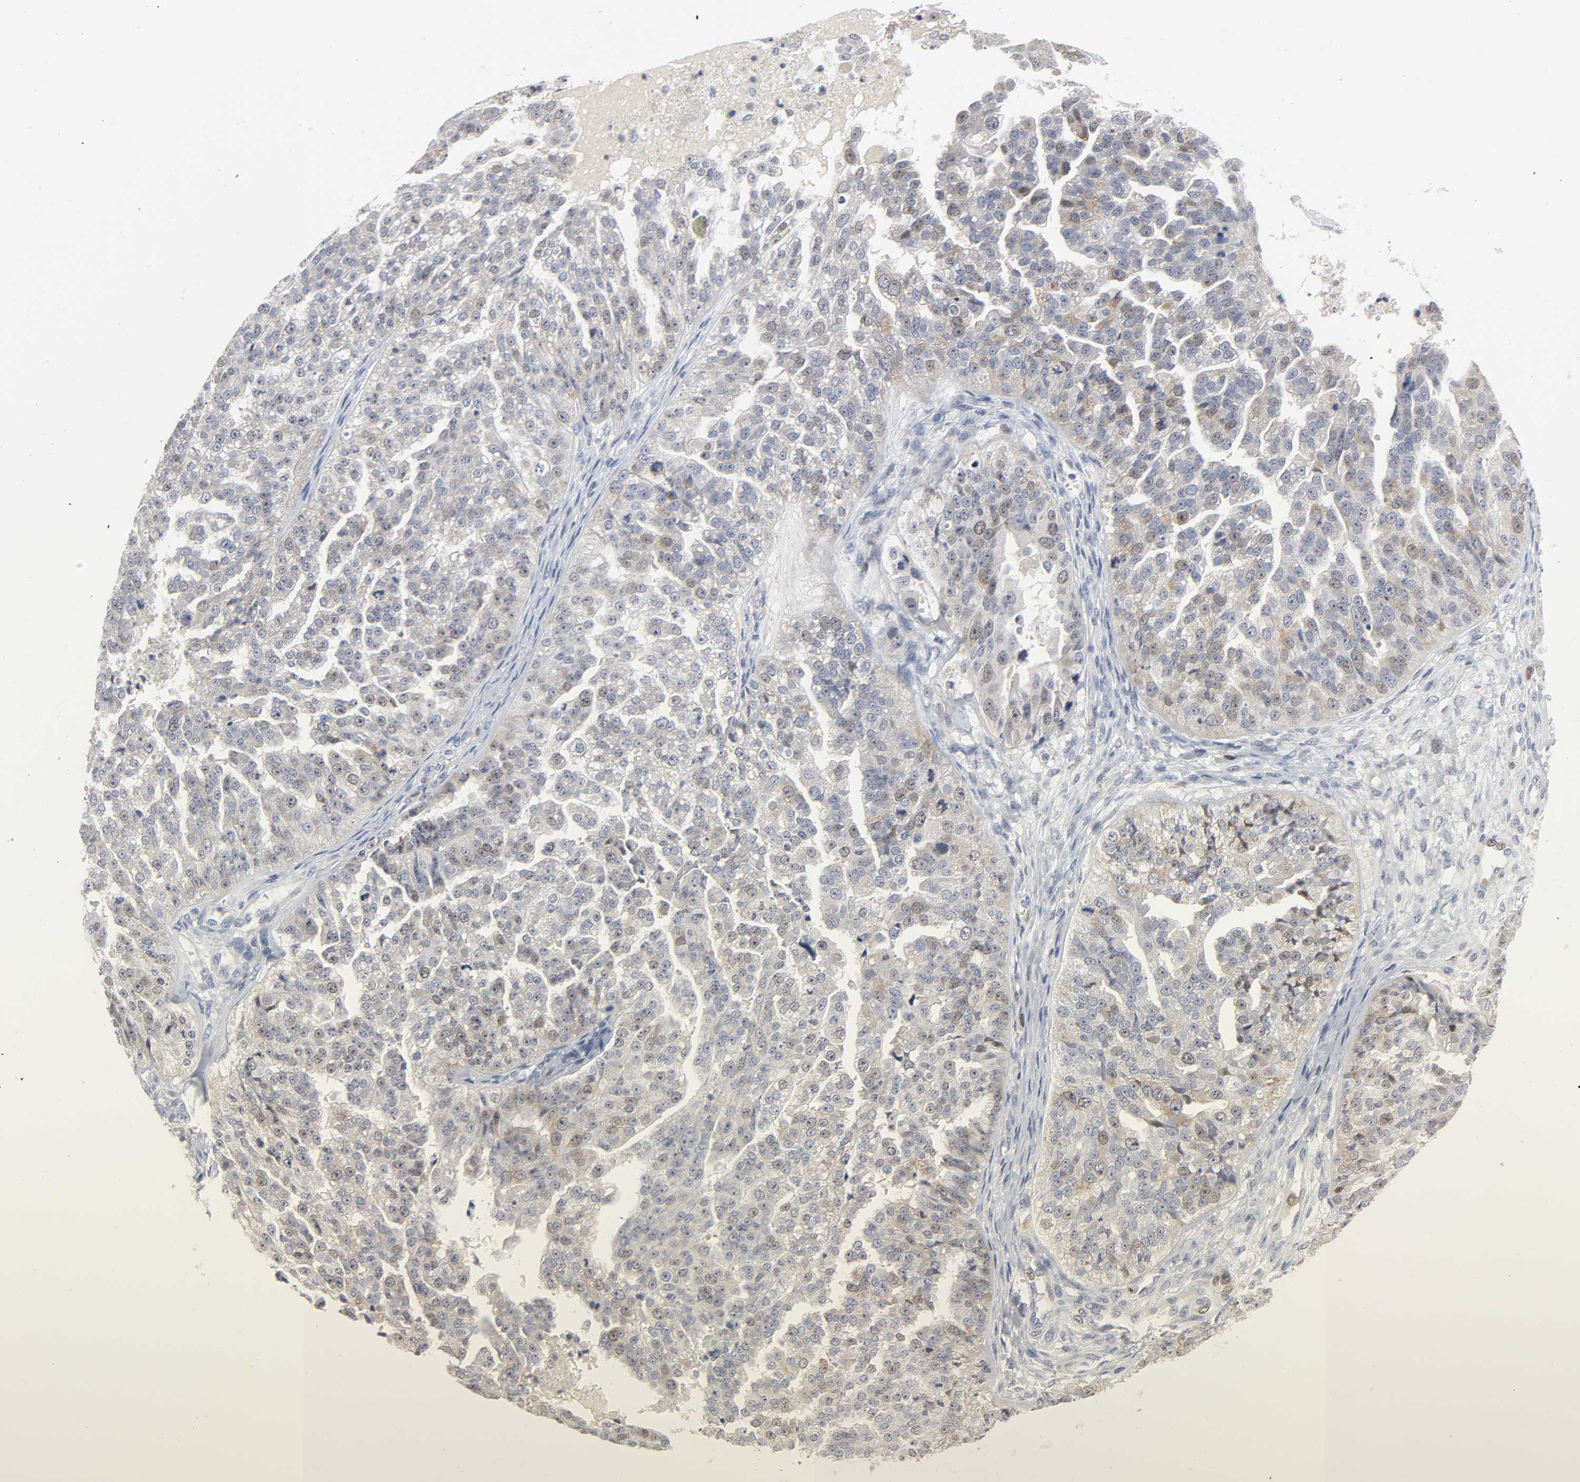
{"staining": {"intensity": "weak", "quantity": "25%-75%", "location": "cytoplasmic/membranous,nuclear"}, "tissue": "ovarian cancer", "cell_type": "Tumor cells", "image_type": "cancer", "snomed": [{"axis": "morphology", "description": "Cystadenocarcinoma, serous, NOS"}, {"axis": "topography", "description": "Ovary"}], "caption": "Tumor cells demonstrate low levels of weak cytoplasmic/membranous and nuclear staining in about 25%-75% of cells in human ovarian cancer. (DAB = brown stain, brightfield microscopy at high magnification).", "gene": "WEE1", "patient": {"sex": "female", "age": 58}}